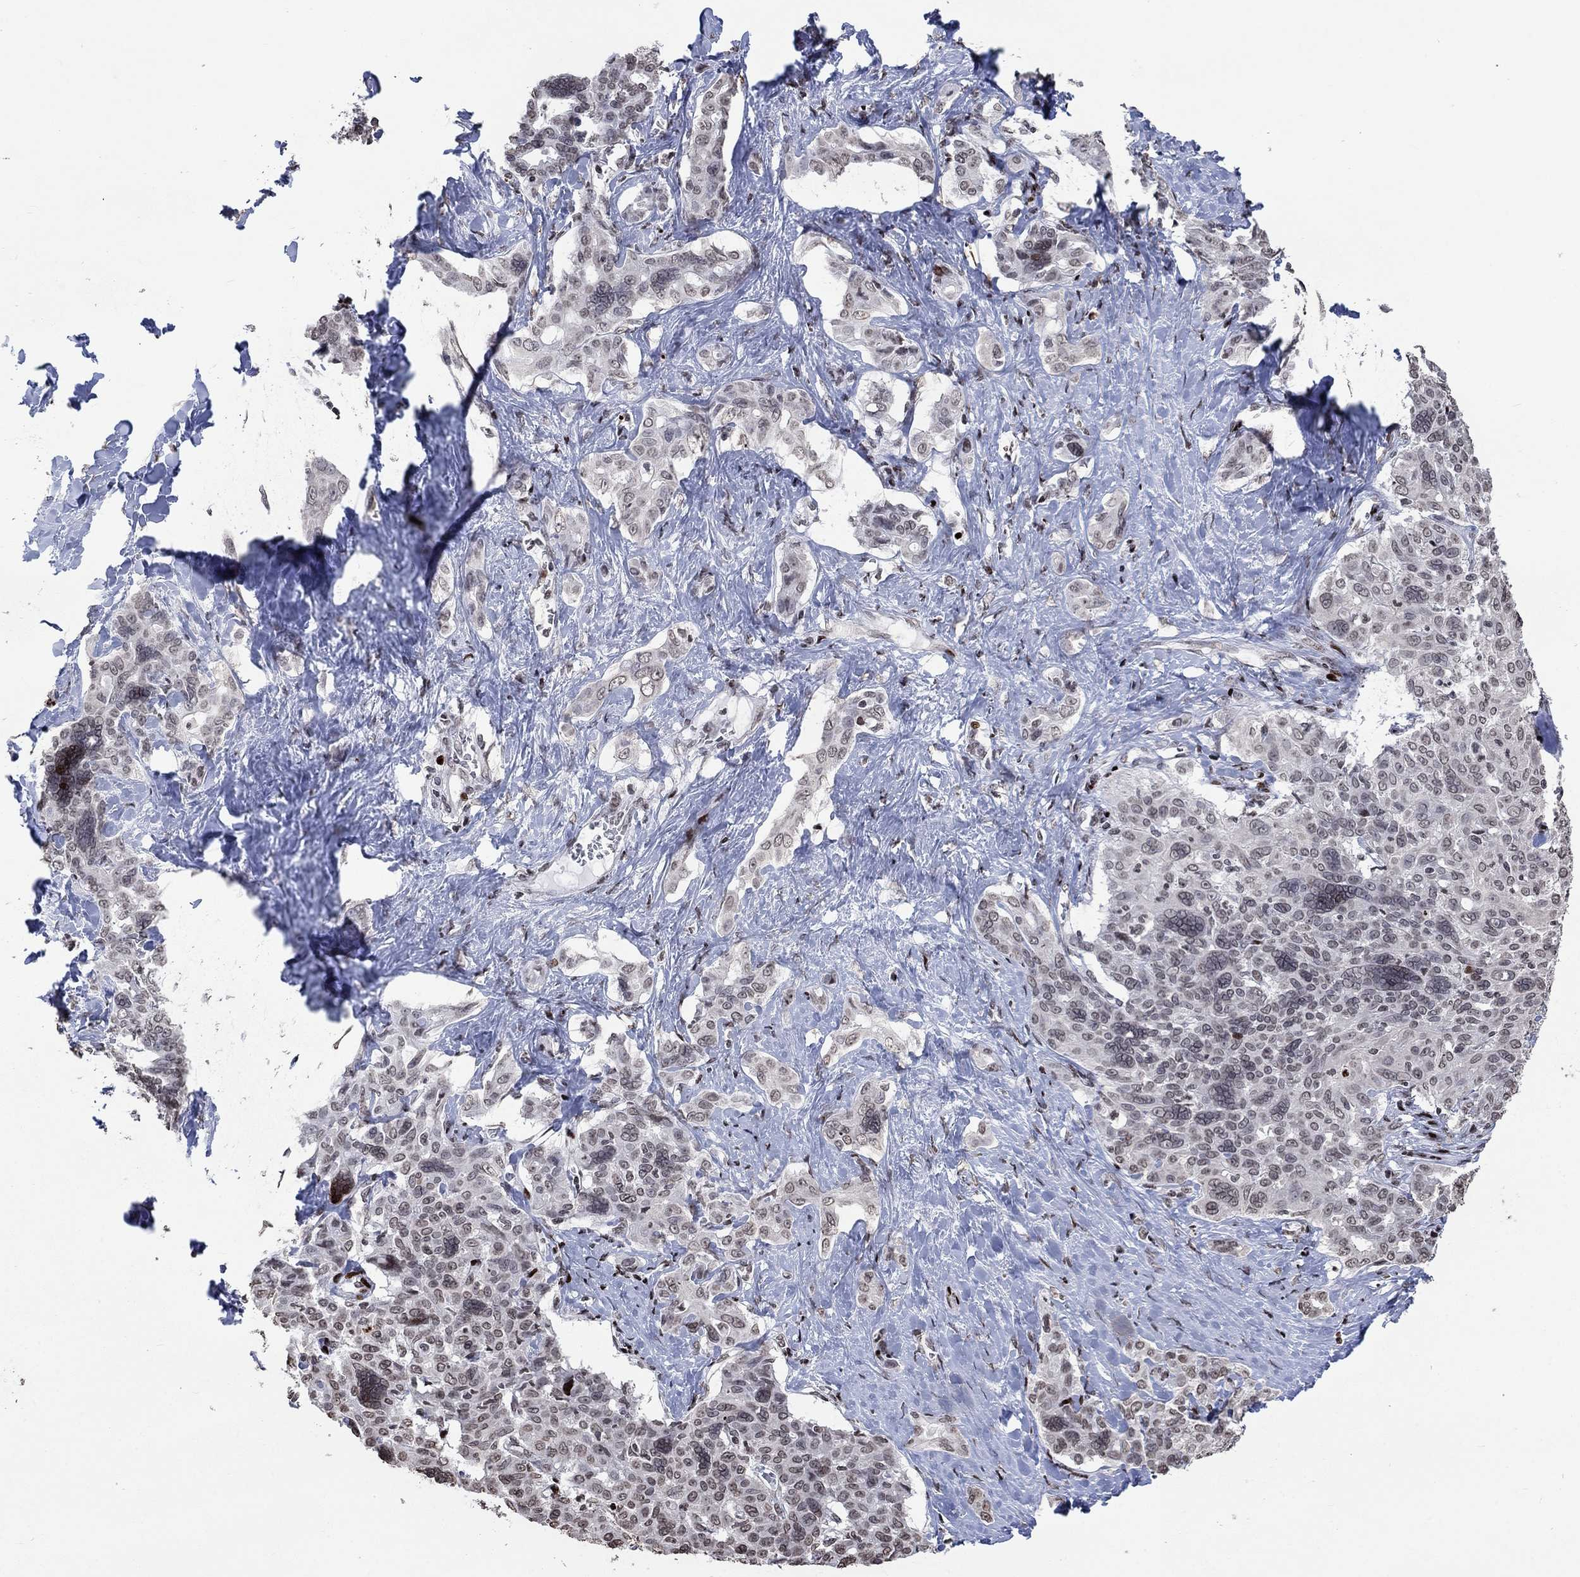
{"staining": {"intensity": "negative", "quantity": "none", "location": "none"}, "tissue": "liver cancer", "cell_type": "Tumor cells", "image_type": "cancer", "snomed": [{"axis": "morphology", "description": "Cholangiocarcinoma"}, {"axis": "topography", "description": "Liver"}], "caption": "Liver cholangiocarcinoma was stained to show a protein in brown. There is no significant expression in tumor cells. The staining was performed using DAB (3,3'-diaminobenzidine) to visualize the protein expression in brown, while the nuclei were stained in blue with hematoxylin (Magnification: 20x).", "gene": "SRSF3", "patient": {"sex": "female", "age": 47}}